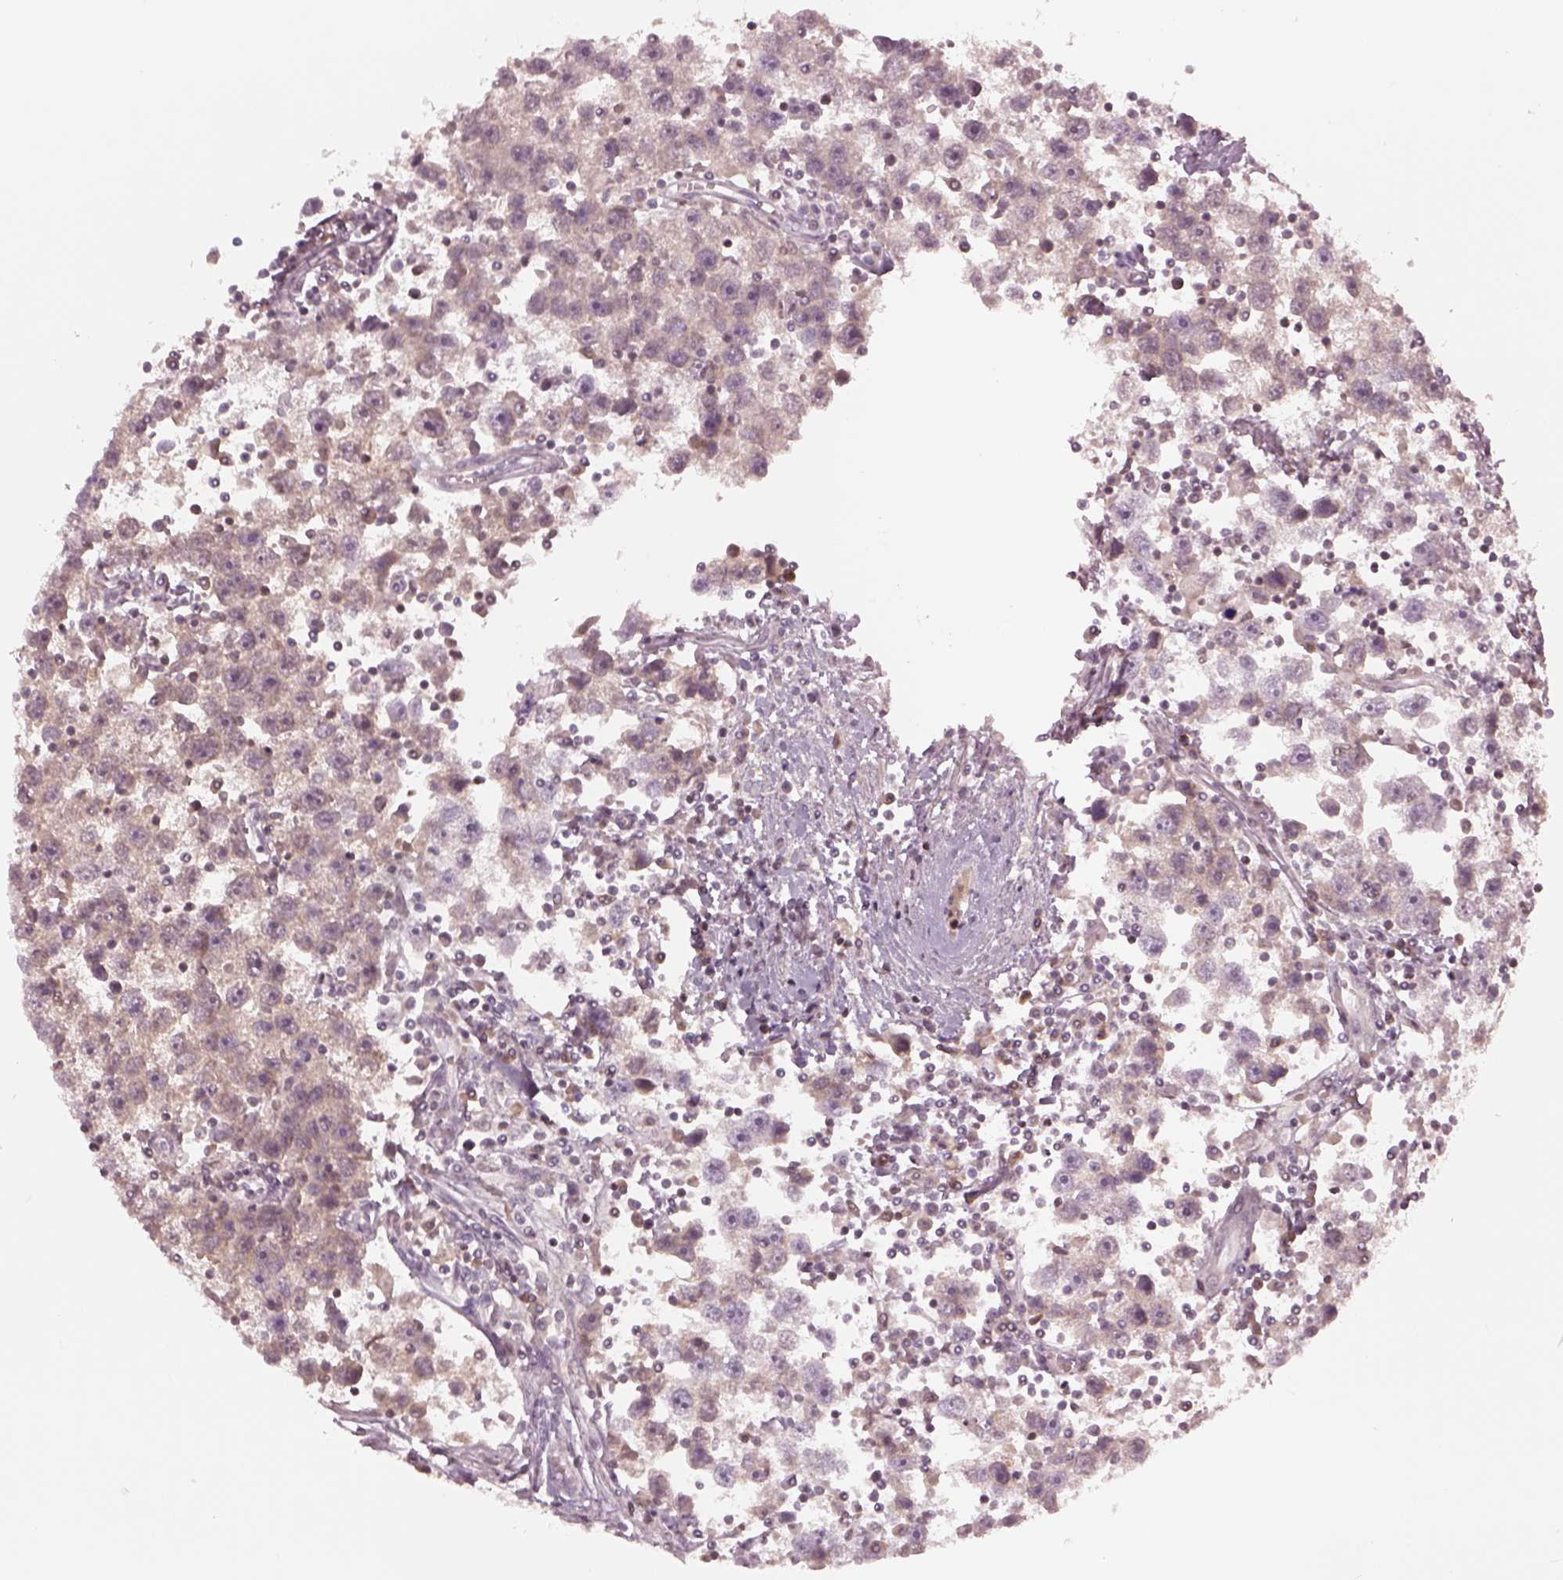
{"staining": {"intensity": "weak", "quantity": "25%-75%", "location": "cytoplasmic/membranous"}, "tissue": "testis cancer", "cell_type": "Tumor cells", "image_type": "cancer", "snomed": [{"axis": "morphology", "description": "Seminoma, NOS"}, {"axis": "topography", "description": "Testis"}], "caption": "IHC photomicrograph of testis cancer (seminoma) stained for a protein (brown), which shows low levels of weak cytoplasmic/membranous staining in about 25%-75% of tumor cells.", "gene": "TLX3", "patient": {"sex": "male", "age": 30}}